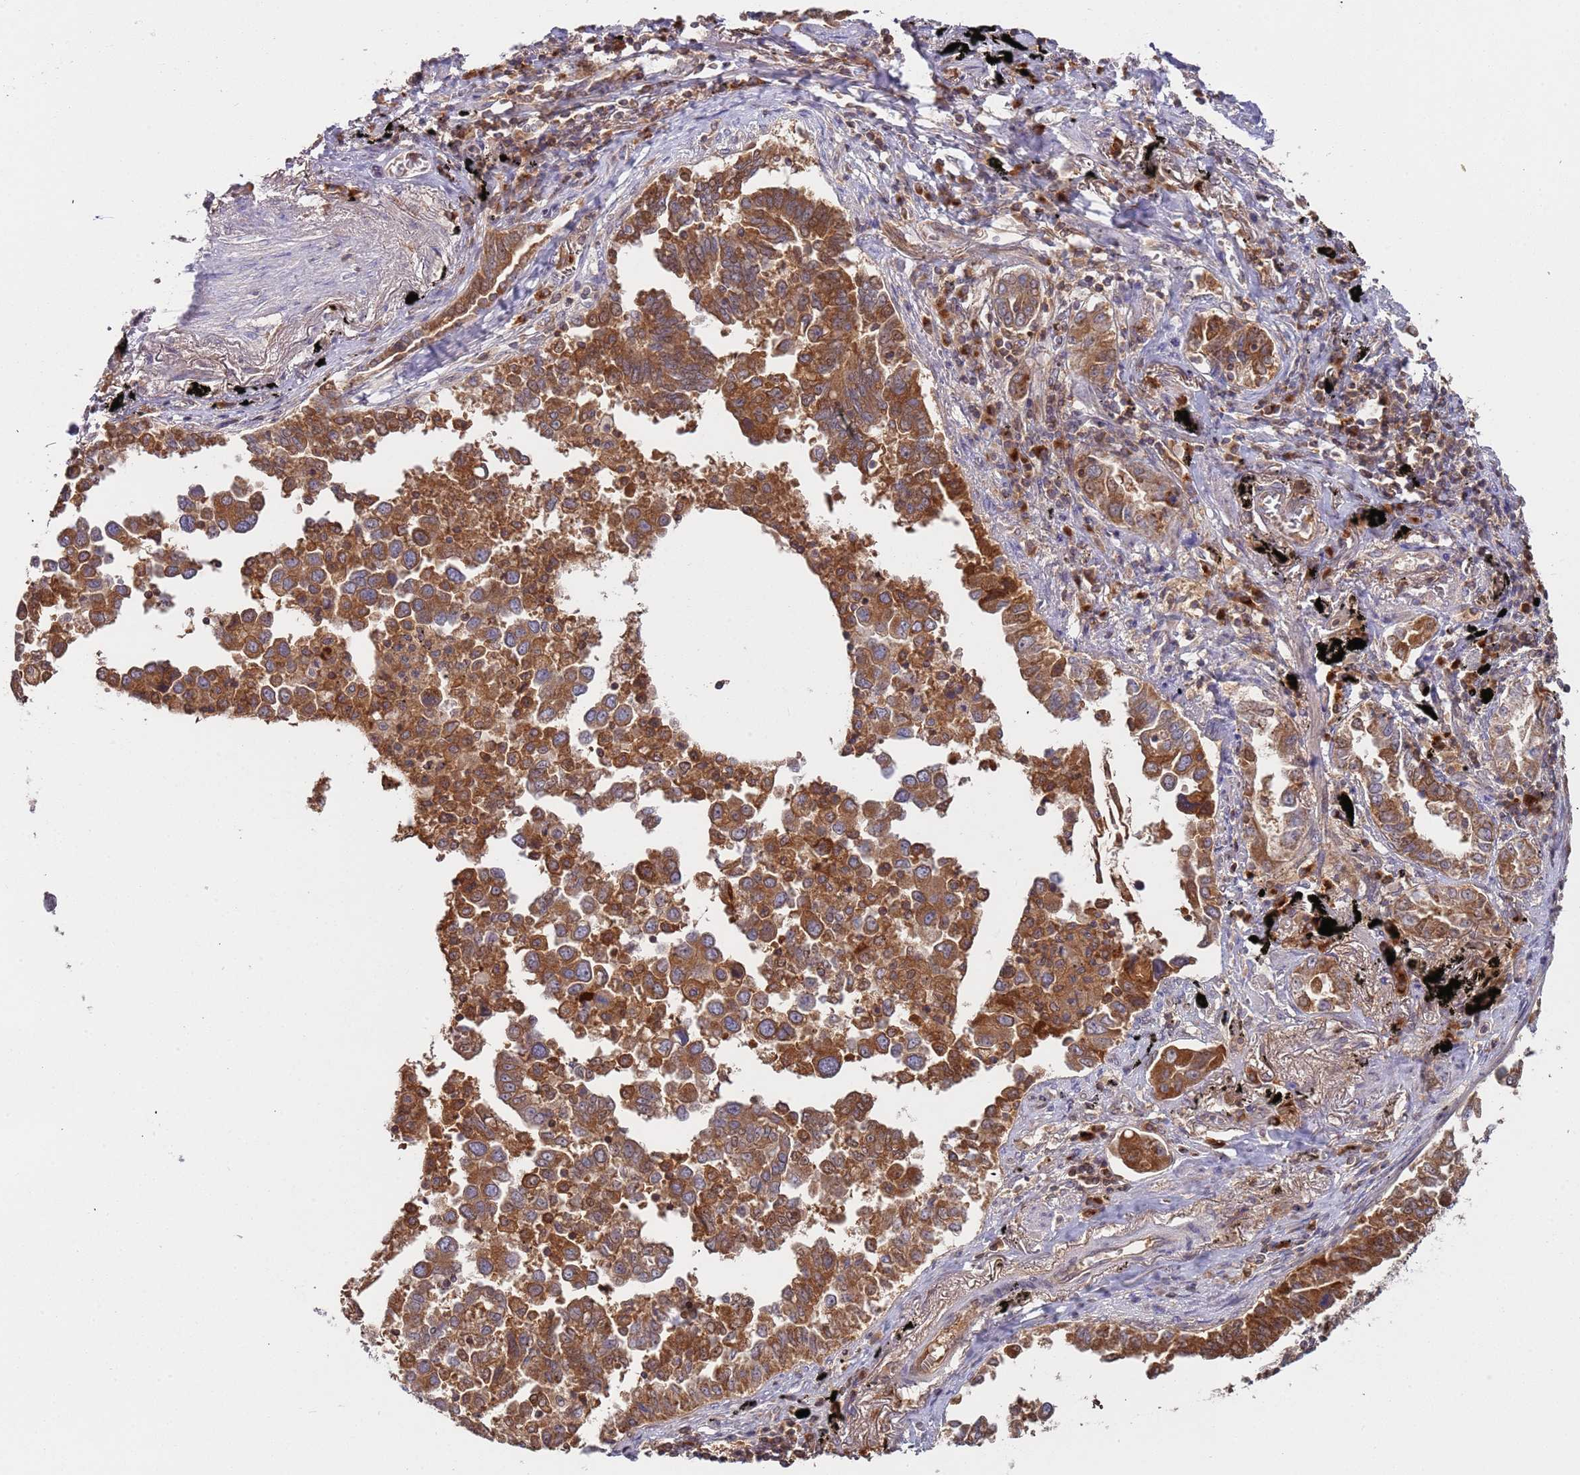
{"staining": {"intensity": "strong", "quantity": ">75%", "location": "cytoplasmic/membranous"}, "tissue": "lung cancer", "cell_type": "Tumor cells", "image_type": "cancer", "snomed": [{"axis": "morphology", "description": "Adenocarcinoma, NOS"}, {"axis": "topography", "description": "Lung"}], "caption": "Strong cytoplasmic/membranous expression for a protein is appreciated in about >75% of tumor cells of lung adenocarcinoma using immunohistochemistry.", "gene": "OR5A2", "patient": {"sex": "male", "age": 67}}